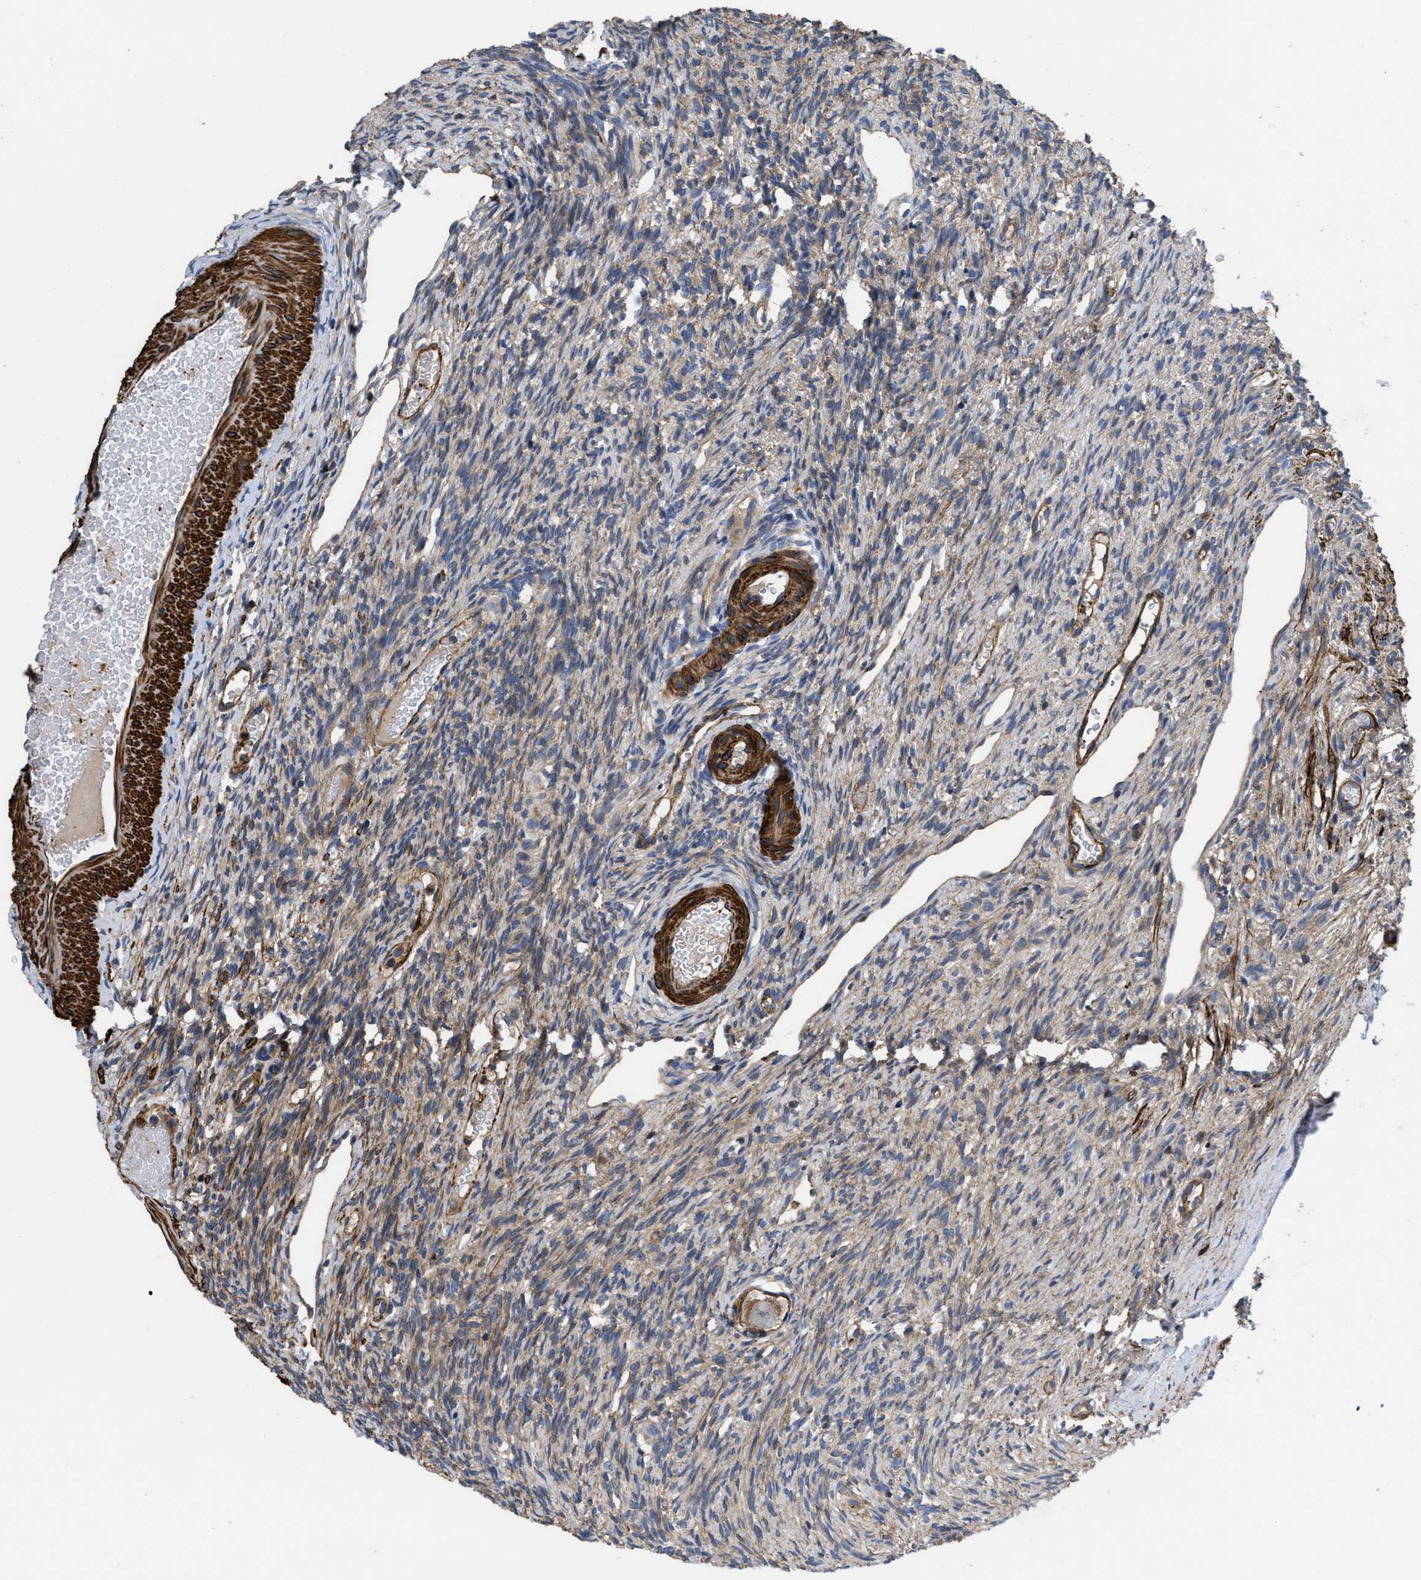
{"staining": {"intensity": "moderate", "quantity": ">75%", "location": "cytoplasmic/membranous"}, "tissue": "ovary", "cell_type": "Follicle cells", "image_type": "normal", "snomed": [{"axis": "morphology", "description": "Normal tissue, NOS"}, {"axis": "topography", "description": "Ovary"}], "caption": "The immunohistochemical stain shows moderate cytoplasmic/membranous positivity in follicle cells of normal ovary. (Stains: DAB (3,3'-diaminobenzidine) in brown, nuclei in blue, Microscopy: brightfield microscopy at high magnification).", "gene": "SCUBE2", "patient": {"sex": "female", "age": 33}}